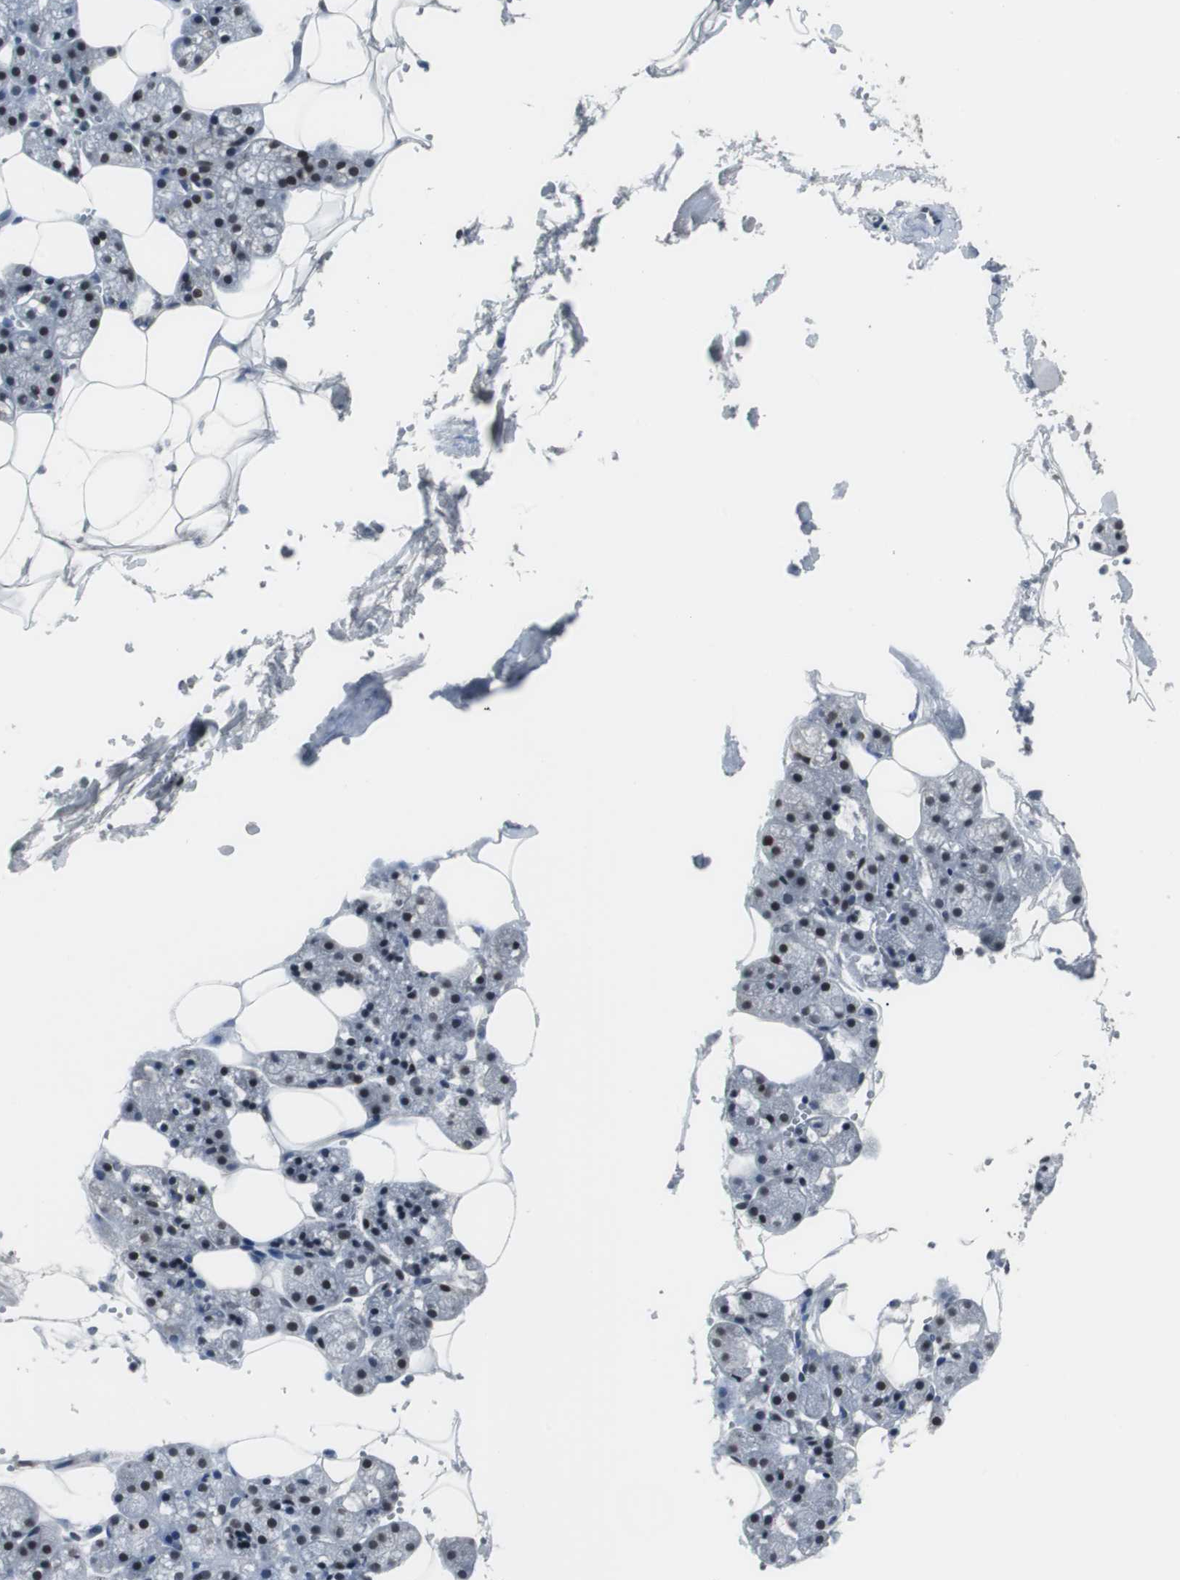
{"staining": {"intensity": "moderate", "quantity": ">75%", "location": "nuclear"}, "tissue": "salivary gland", "cell_type": "Glandular cells", "image_type": "normal", "snomed": [{"axis": "morphology", "description": "Normal tissue, NOS"}, {"axis": "topography", "description": "Salivary gland"}], "caption": "A brown stain shows moderate nuclear staining of a protein in glandular cells of unremarkable human salivary gland.", "gene": "FOXP4", "patient": {"sex": "male", "age": 62}}